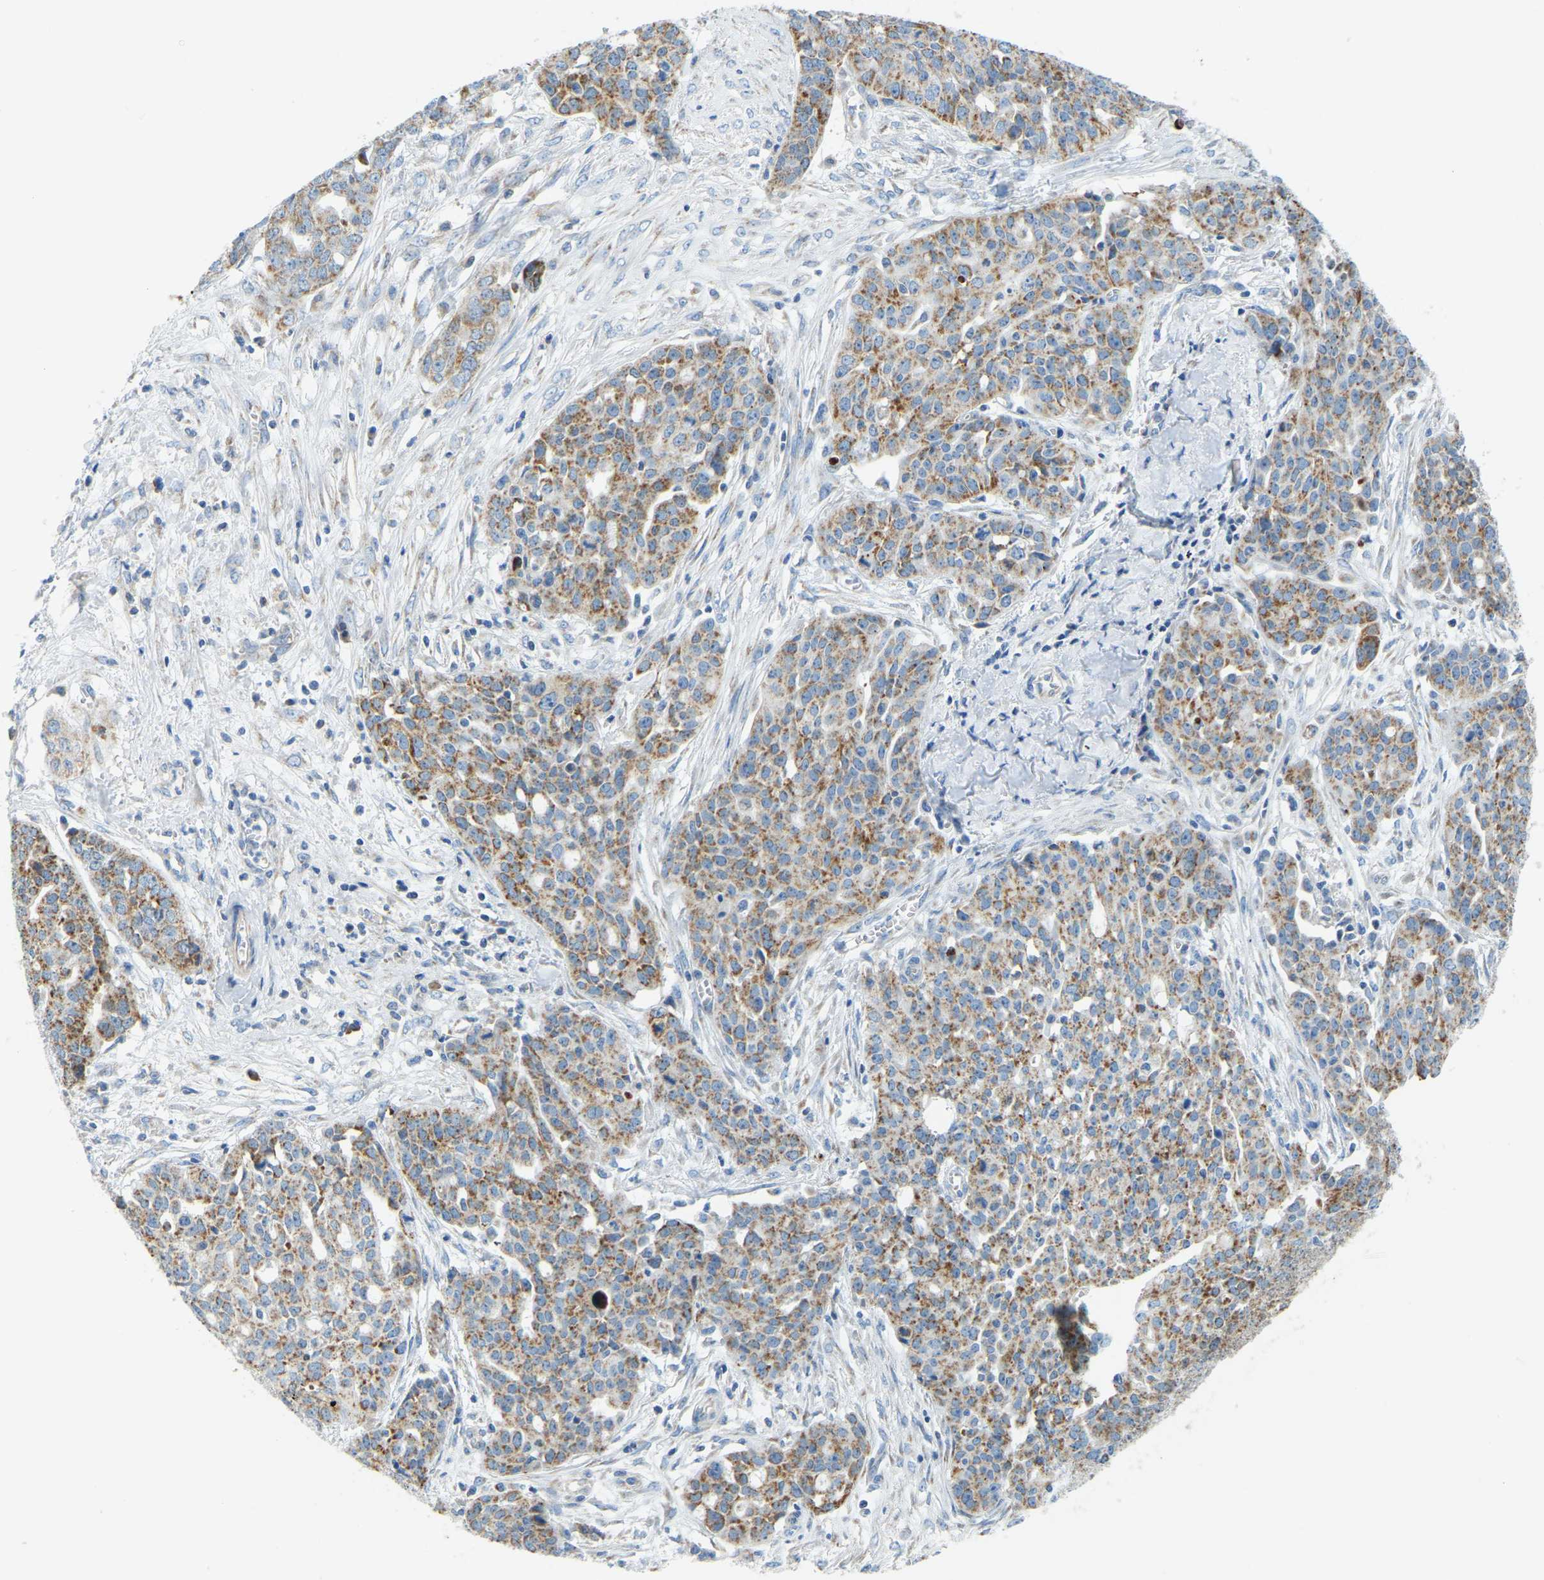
{"staining": {"intensity": "moderate", "quantity": ">75%", "location": "cytoplasmic/membranous"}, "tissue": "ovarian cancer", "cell_type": "Tumor cells", "image_type": "cancer", "snomed": [{"axis": "morphology", "description": "Cystadenocarcinoma, serous, NOS"}, {"axis": "topography", "description": "Soft tissue"}, {"axis": "topography", "description": "Ovary"}], "caption": "Immunohistochemistry (DAB (3,3'-diaminobenzidine)) staining of human serous cystadenocarcinoma (ovarian) demonstrates moderate cytoplasmic/membranous protein staining in about >75% of tumor cells. The staining was performed using DAB (3,3'-diaminobenzidine) to visualize the protein expression in brown, while the nuclei were stained in blue with hematoxylin (Magnification: 20x).", "gene": "GDA", "patient": {"sex": "female", "age": 57}}